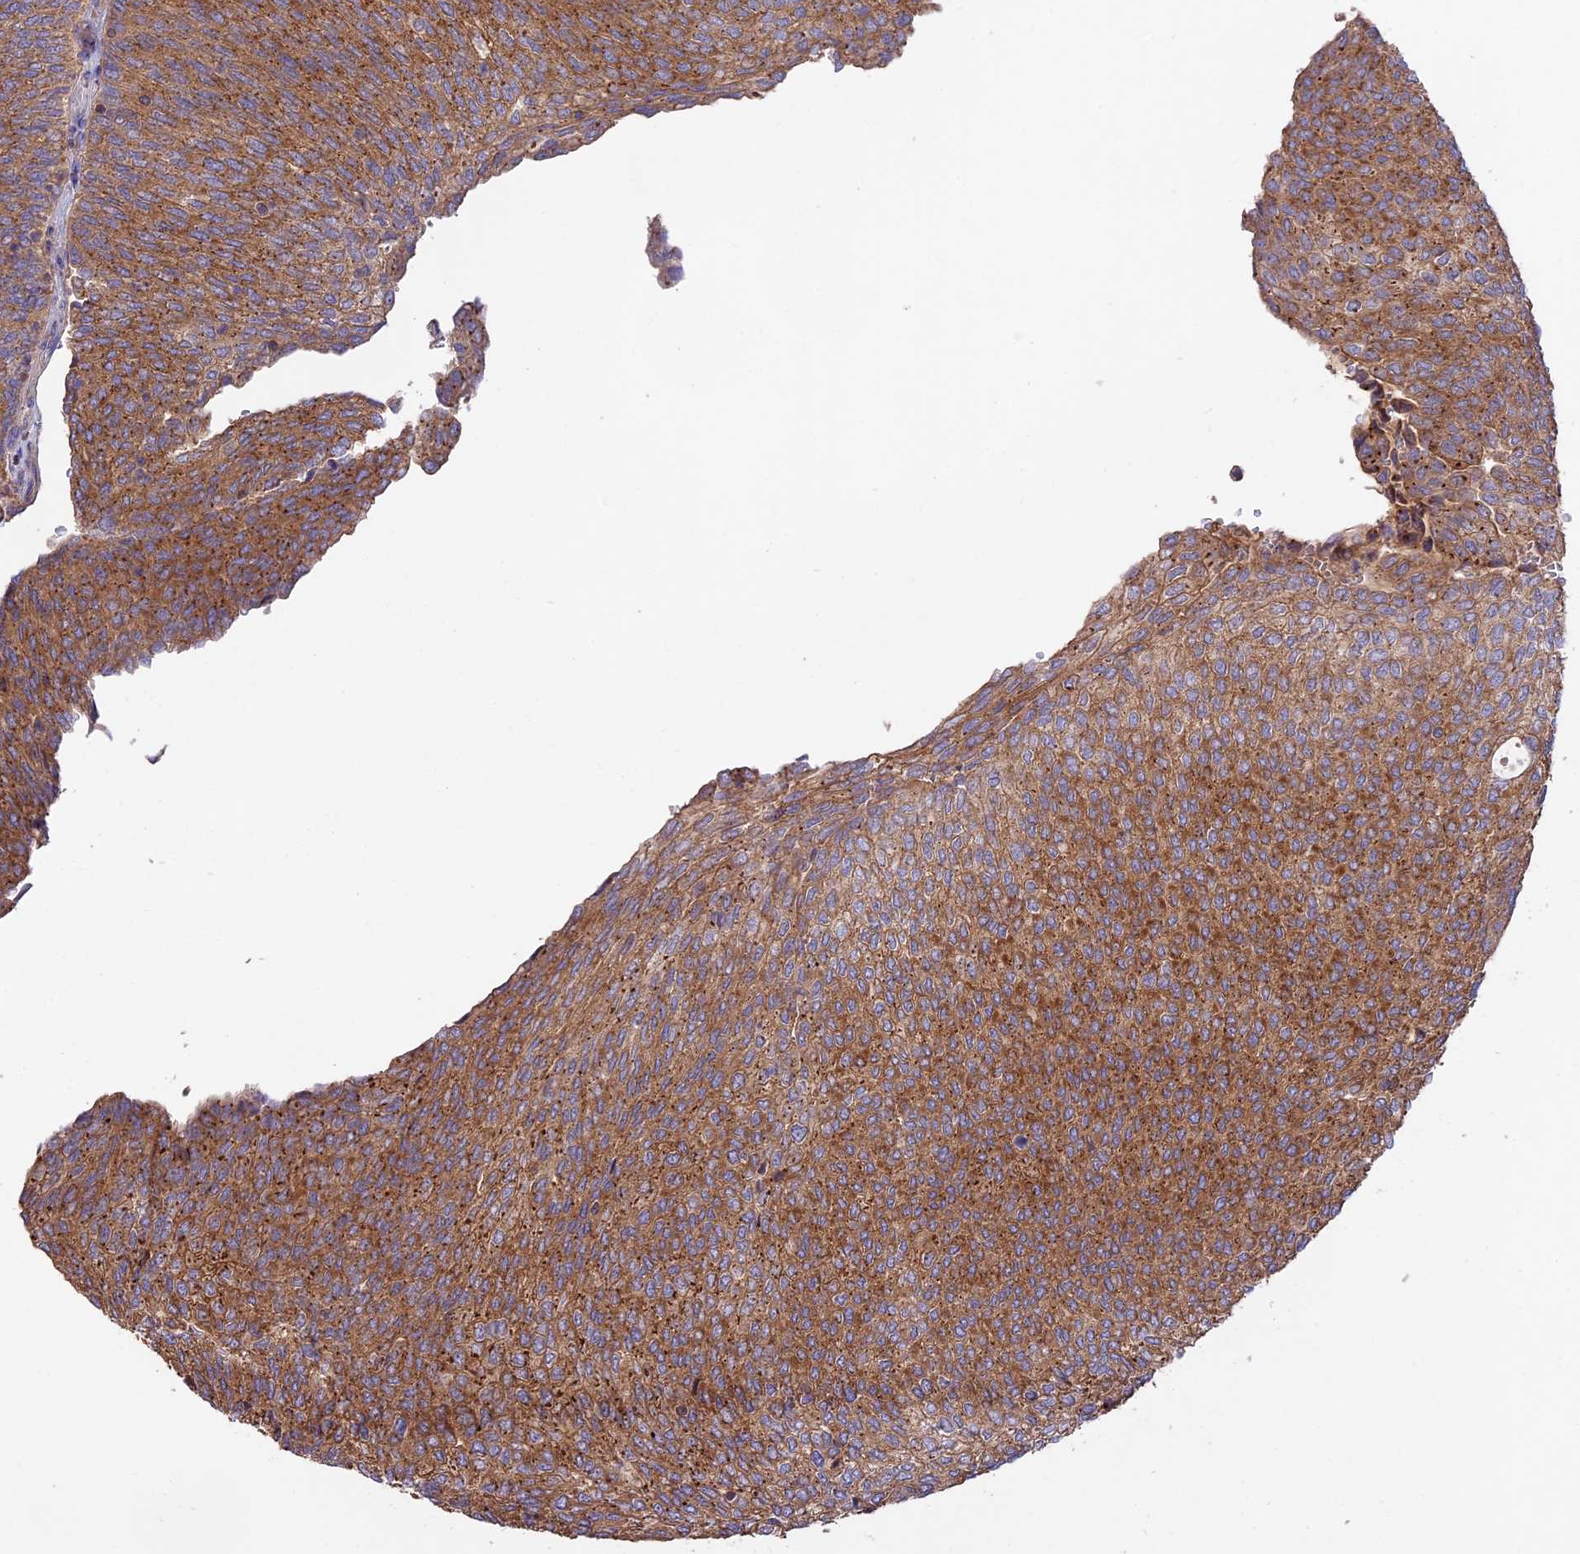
{"staining": {"intensity": "moderate", "quantity": ">75%", "location": "cytoplasmic/membranous"}, "tissue": "urothelial cancer", "cell_type": "Tumor cells", "image_type": "cancer", "snomed": [{"axis": "morphology", "description": "Urothelial carcinoma, Low grade"}, {"axis": "topography", "description": "Urinary bladder"}], "caption": "Immunohistochemical staining of human low-grade urothelial carcinoma exhibits medium levels of moderate cytoplasmic/membranous protein staining in approximately >75% of tumor cells.", "gene": "NUDT8", "patient": {"sex": "female", "age": 79}}